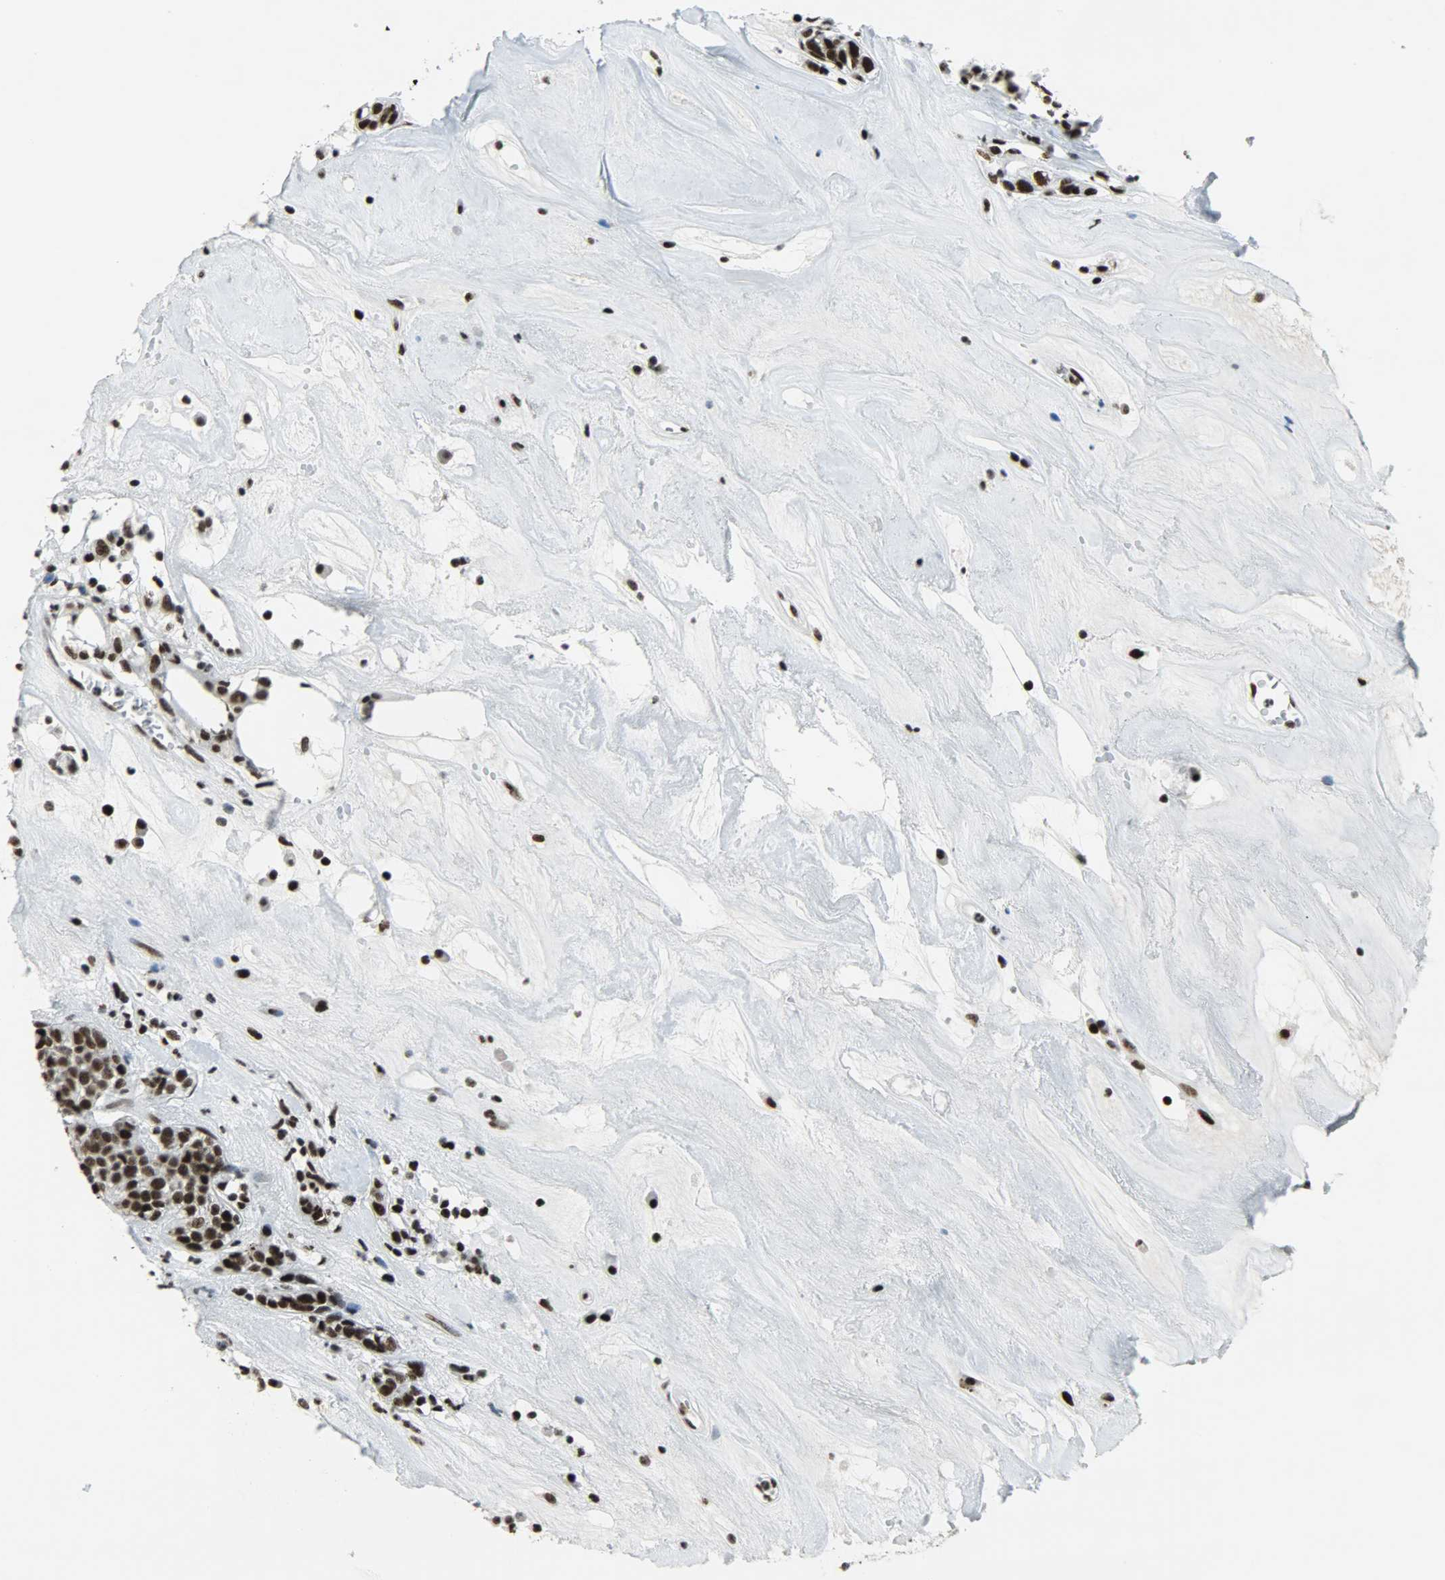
{"staining": {"intensity": "strong", "quantity": ">75%", "location": "nuclear"}, "tissue": "head and neck cancer", "cell_type": "Tumor cells", "image_type": "cancer", "snomed": [{"axis": "morphology", "description": "Adenocarcinoma, NOS"}, {"axis": "topography", "description": "Salivary gland"}, {"axis": "topography", "description": "Head-Neck"}], "caption": "Tumor cells demonstrate high levels of strong nuclear positivity in approximately >75% of cells in human head and neck cancer (adenocarcinoma).", "gene": "SNRPA", "patient": {"sex": "female", "age": 65}}